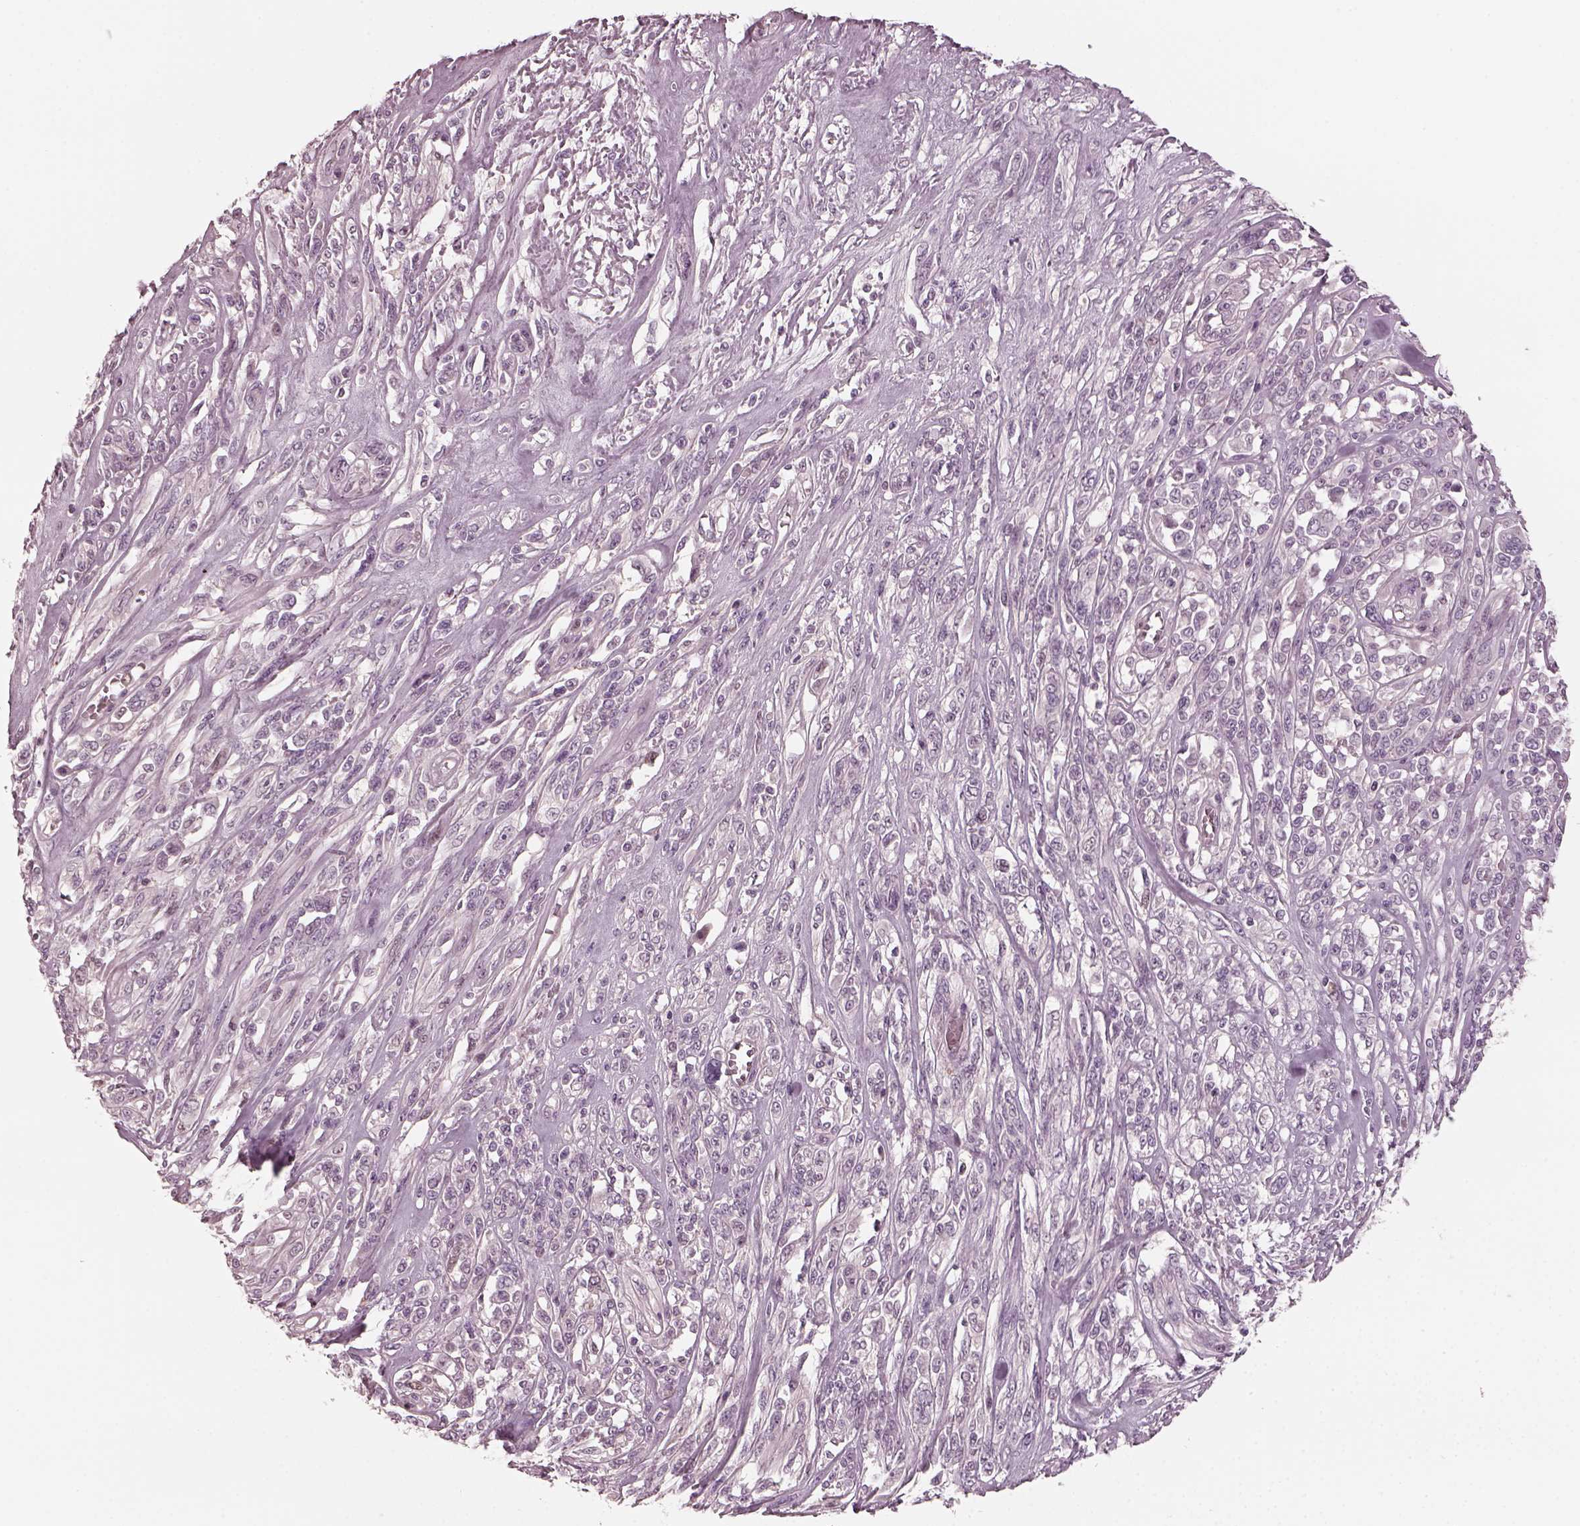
{"staining": {"intensity": "negative", "quantity": "none", "location": "none"}, "tissue": "melanoma", "cell_type": "Tumor cells", "image_type": "cancer", "snomed": [{"axis": "morphology", "description": "Malignant melanoma, NOS"}, {"axis": "topography", "description": "Skin"}], "caption": "This micrograph is of malignant melanoma stained with immunohistochemistry (IHC) to label a protein in brown with the nuclei are counter-stained blue. There is no expression in tumor cells.", "gene": "CHIT1", "patient": {"sex": "female", "age": 91}}